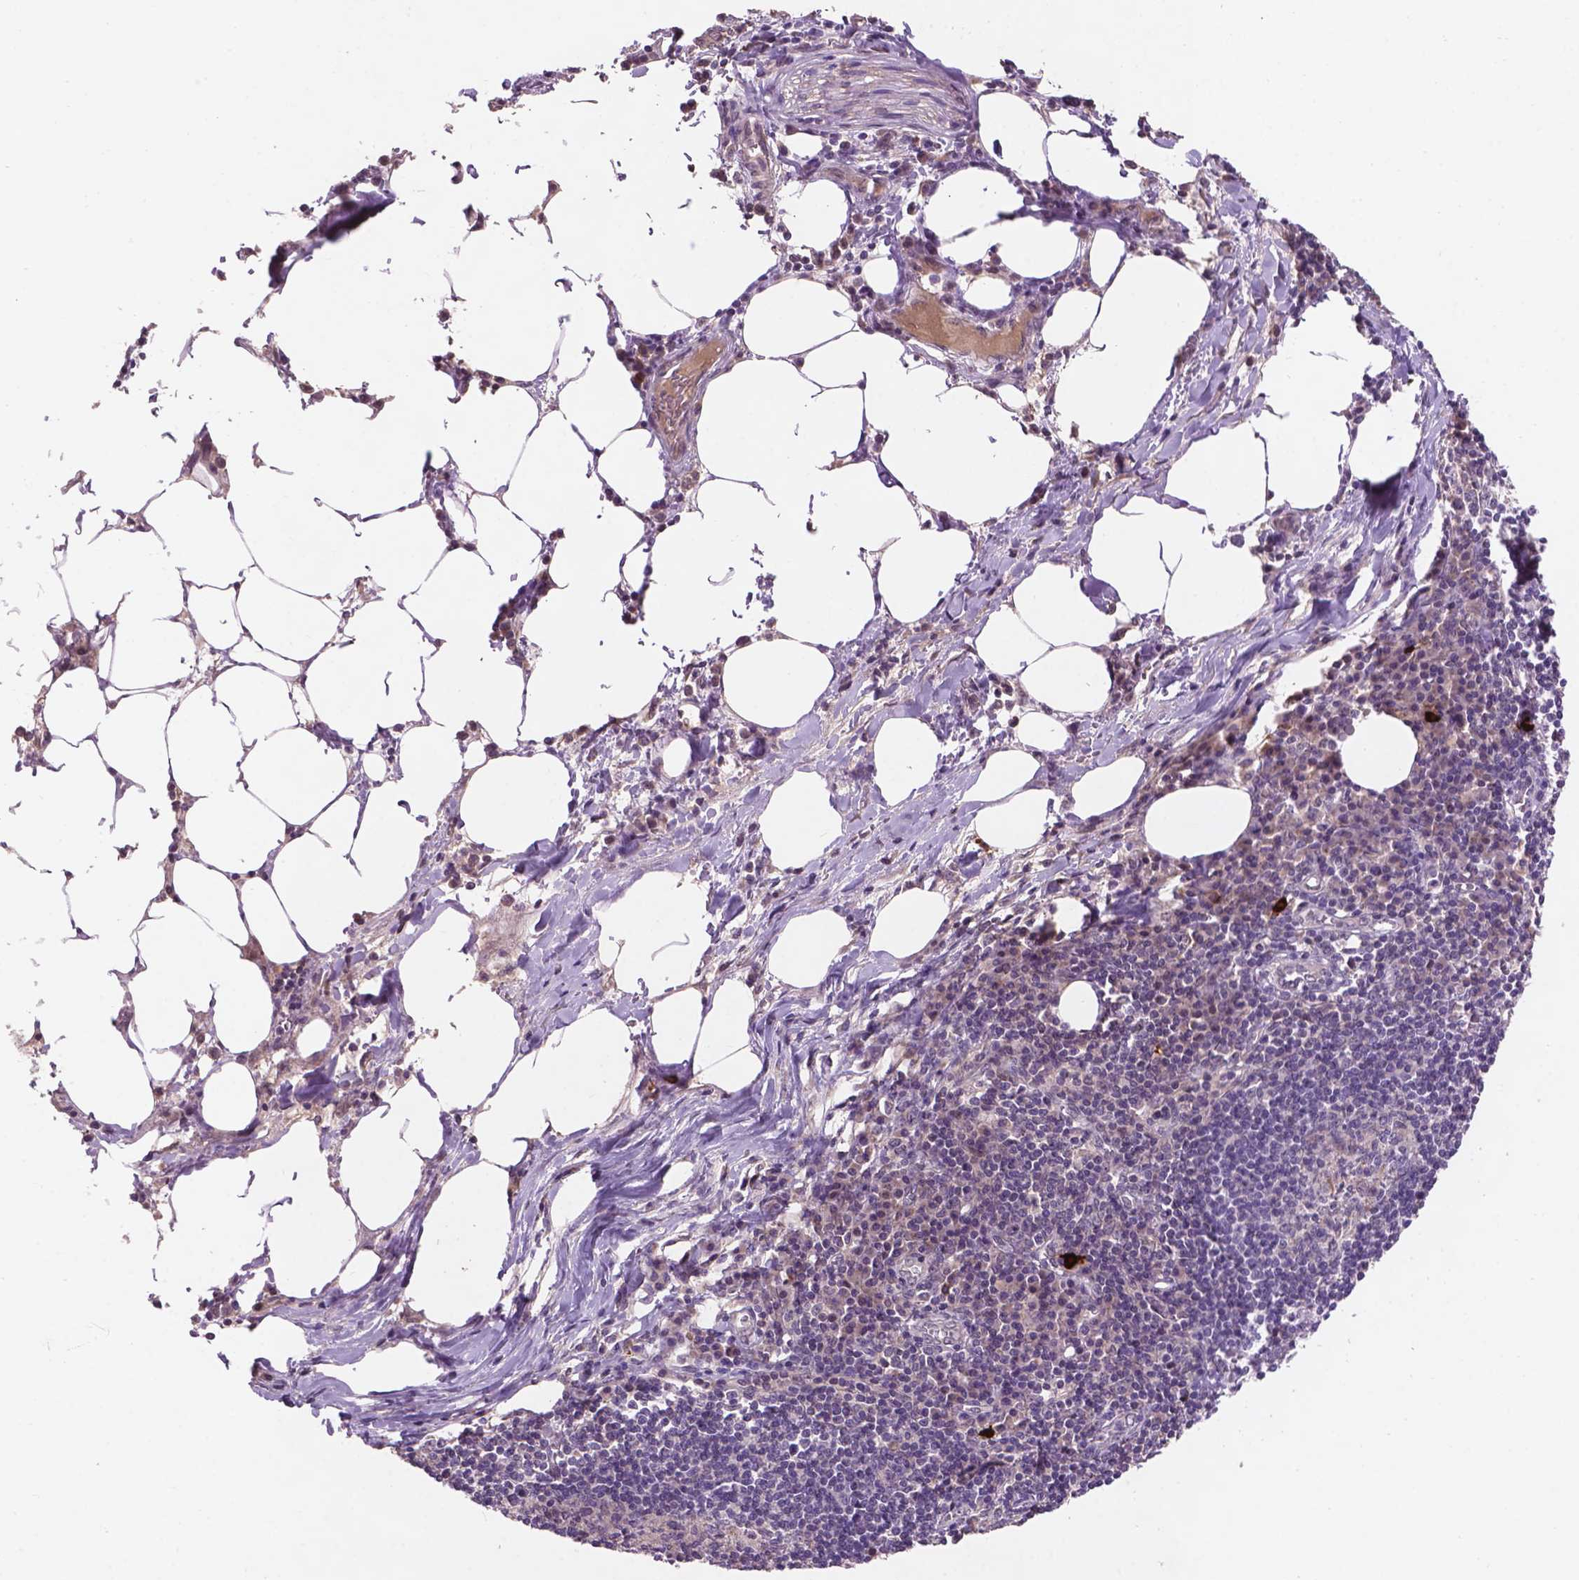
{"staining": {"intensity": "negative", "quantity": "none", "location": "none"}, "tissue": "lymph node", "cell_type": "Germinal center cells", "image_type": "normal", "snomed": [{"axis": "morphology", "description": "Normal tissue, NOS"}, {"axis": "topography", "description": "Lymph node"}], "caption": "A high-resolution photomicrograph shows immunohistochemistry (IHC) staining of unremarkable lymph node, which demonstrates no significant positivity in germinal center cells. The staining was performed using DAB (3,3'-diaminobenzidine) to visualize the protein expression in brown, while the nuclei were stained in blue with hematoxylin (Magnification: 20x).", "gene": "GXYLT2", "patient": {"sex": "male", "age": 67}}